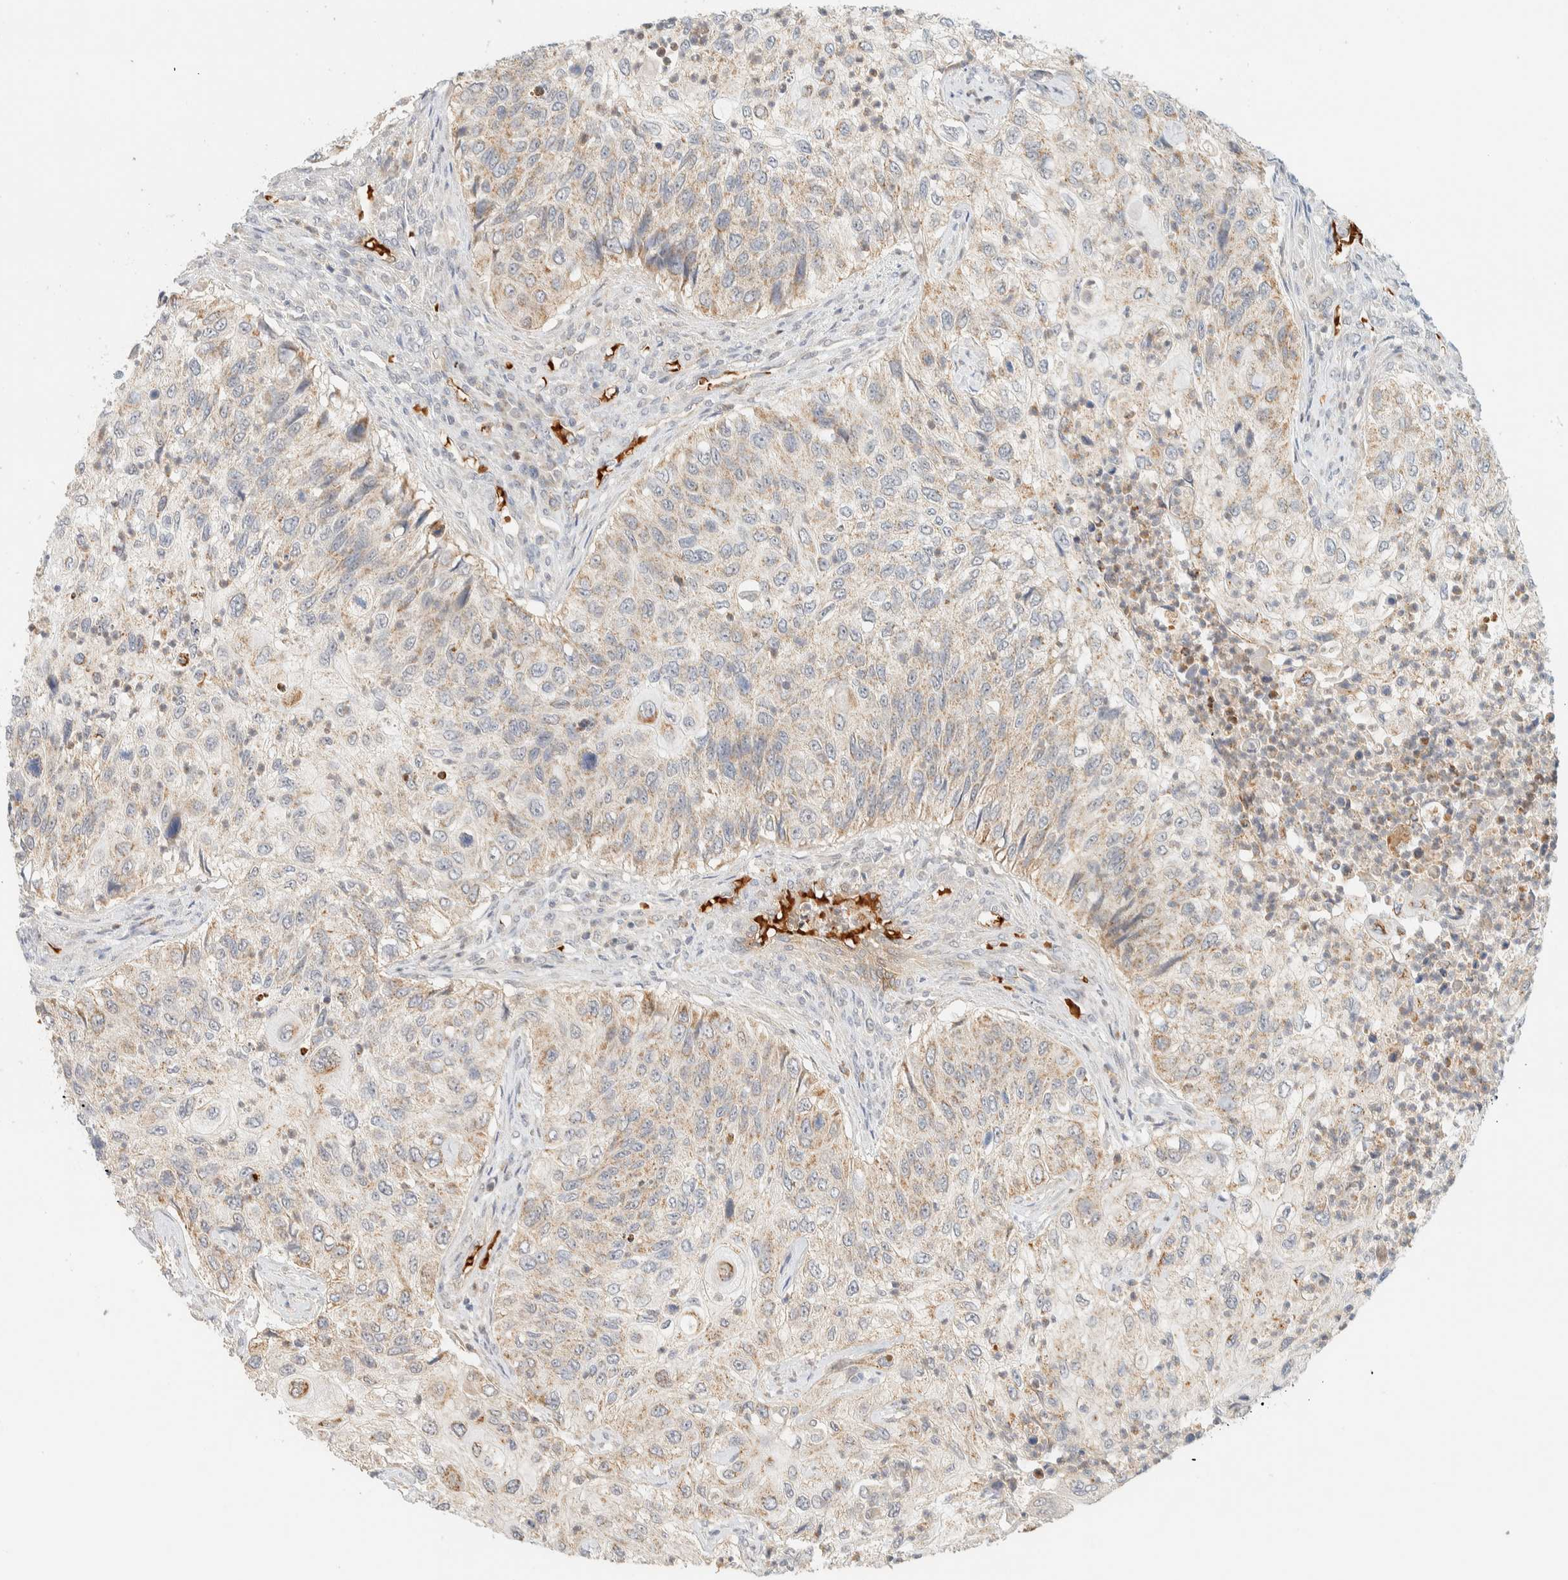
{"staining": {"intensity": "weak", "quantity": ">75%", "location": "cytoplasmic/membranous"}, "tissue": "urothelial cancer", "cell_type": "Tumor cells", "image_type": "cancer", "snomed": [{"axis": "morphology", "description": "Urothelial carcinoma, High grade"}, {"axis": "topography", "description": "Urinary bladder"}], "caption": "Protein staining reveals weak cytoplasmic/membranous expression in approximately >75% of tumor cells in urothelial carcinoma (high-grade). (DAB (3,3'-diaminobenzidine) IHC with brightfield microscopy, high magnification).", "gene": "TNK1", "patient": {"sex": "female", "age": 60}}